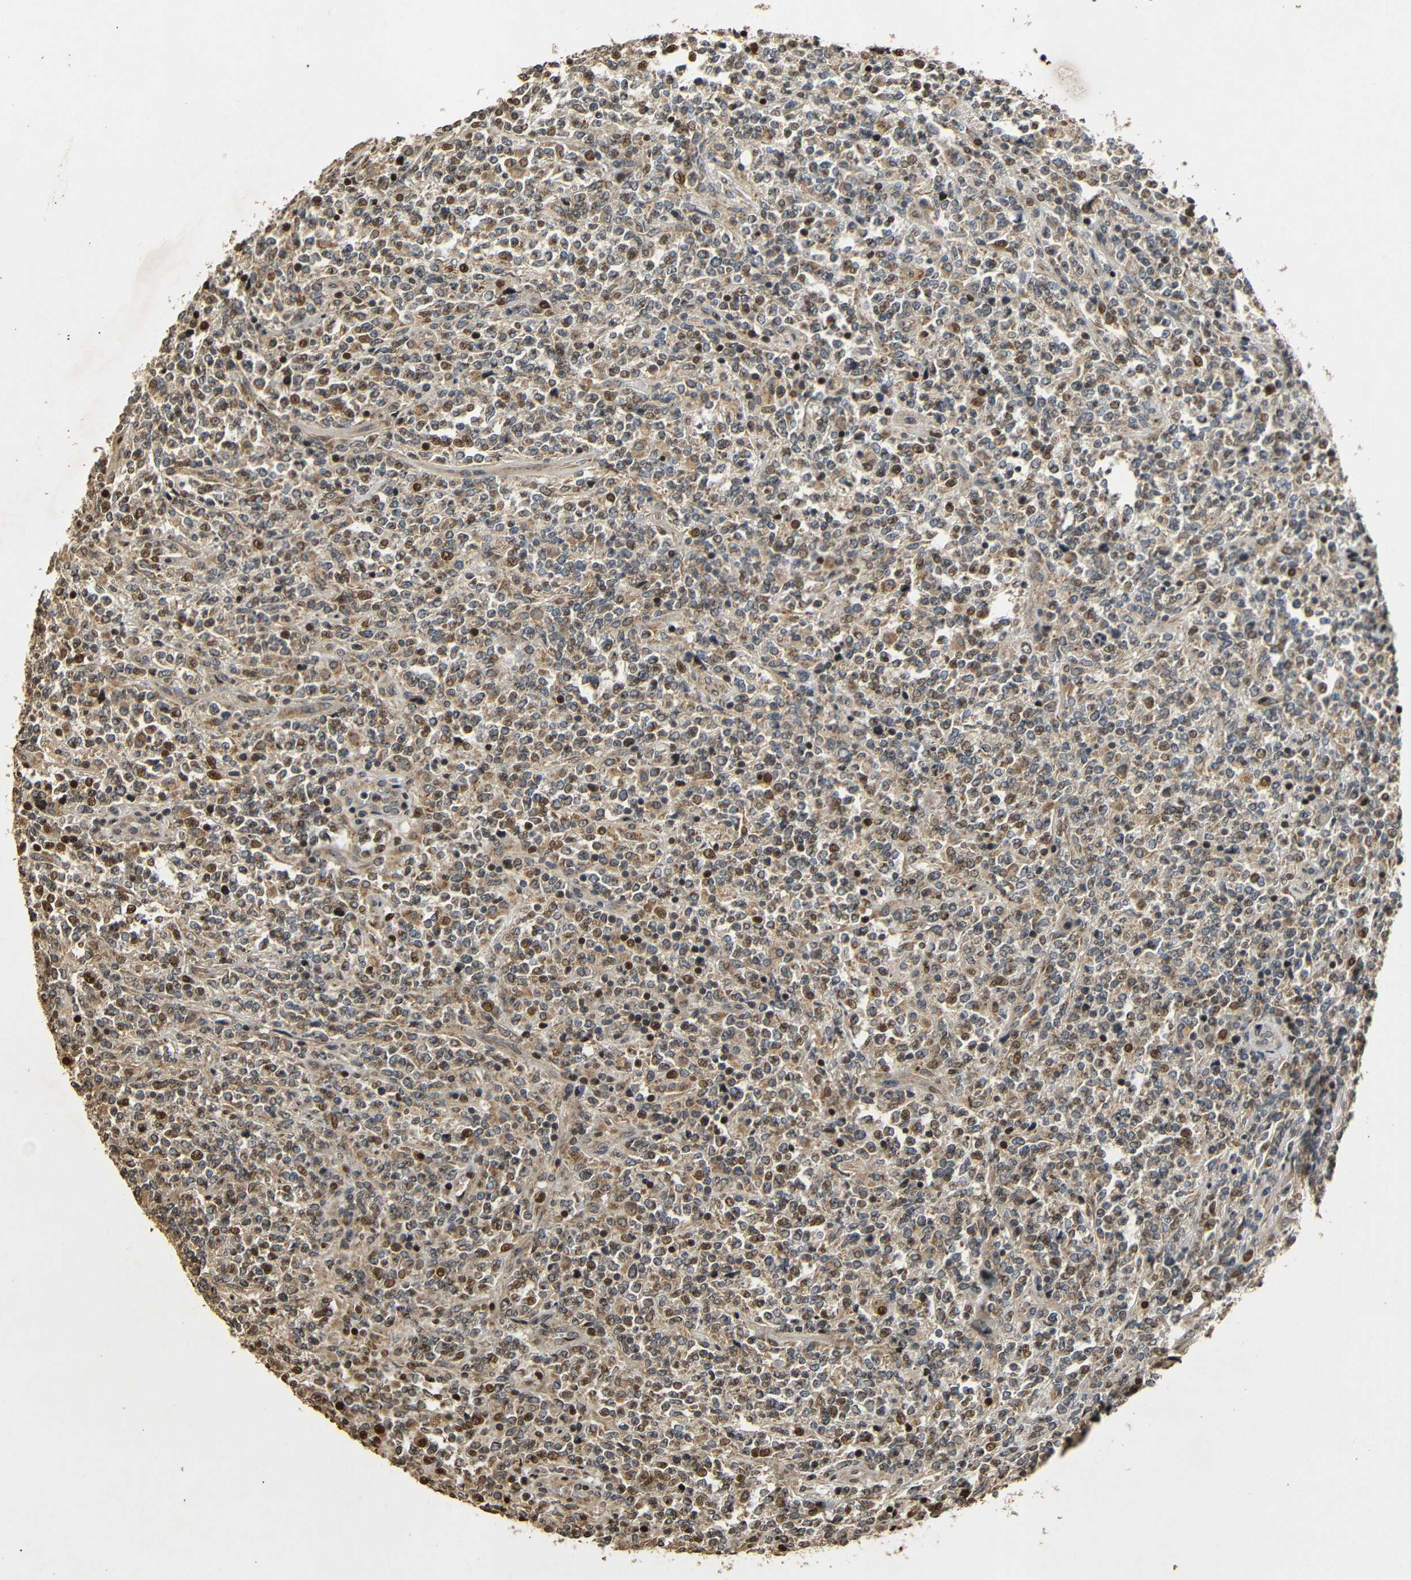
{"staining": {"intensity": "moderate", "quantity": ">75%", "location": "cytoplasmic/membranous,nuclear"}, "tissue": "lymphoma", "cell_type": "Tumor cells", "image_type": "cancer", "snomed": [{"axis": "morphology", "description": "Malignant lymphoma, non-Hodgkin's type, High grade"}, {"axis": "topography", "description": "Soft tissue"}], "caption": "Immunohistochemistry image of human lymphoma stained for a protein (brown), which displays medium levels of moderate cytoplasmic/membranous and nuclear expression in about >75% of tumor cells.", "gene": "KAZALD1", "patient": {"sex": "male", "age": 18}}